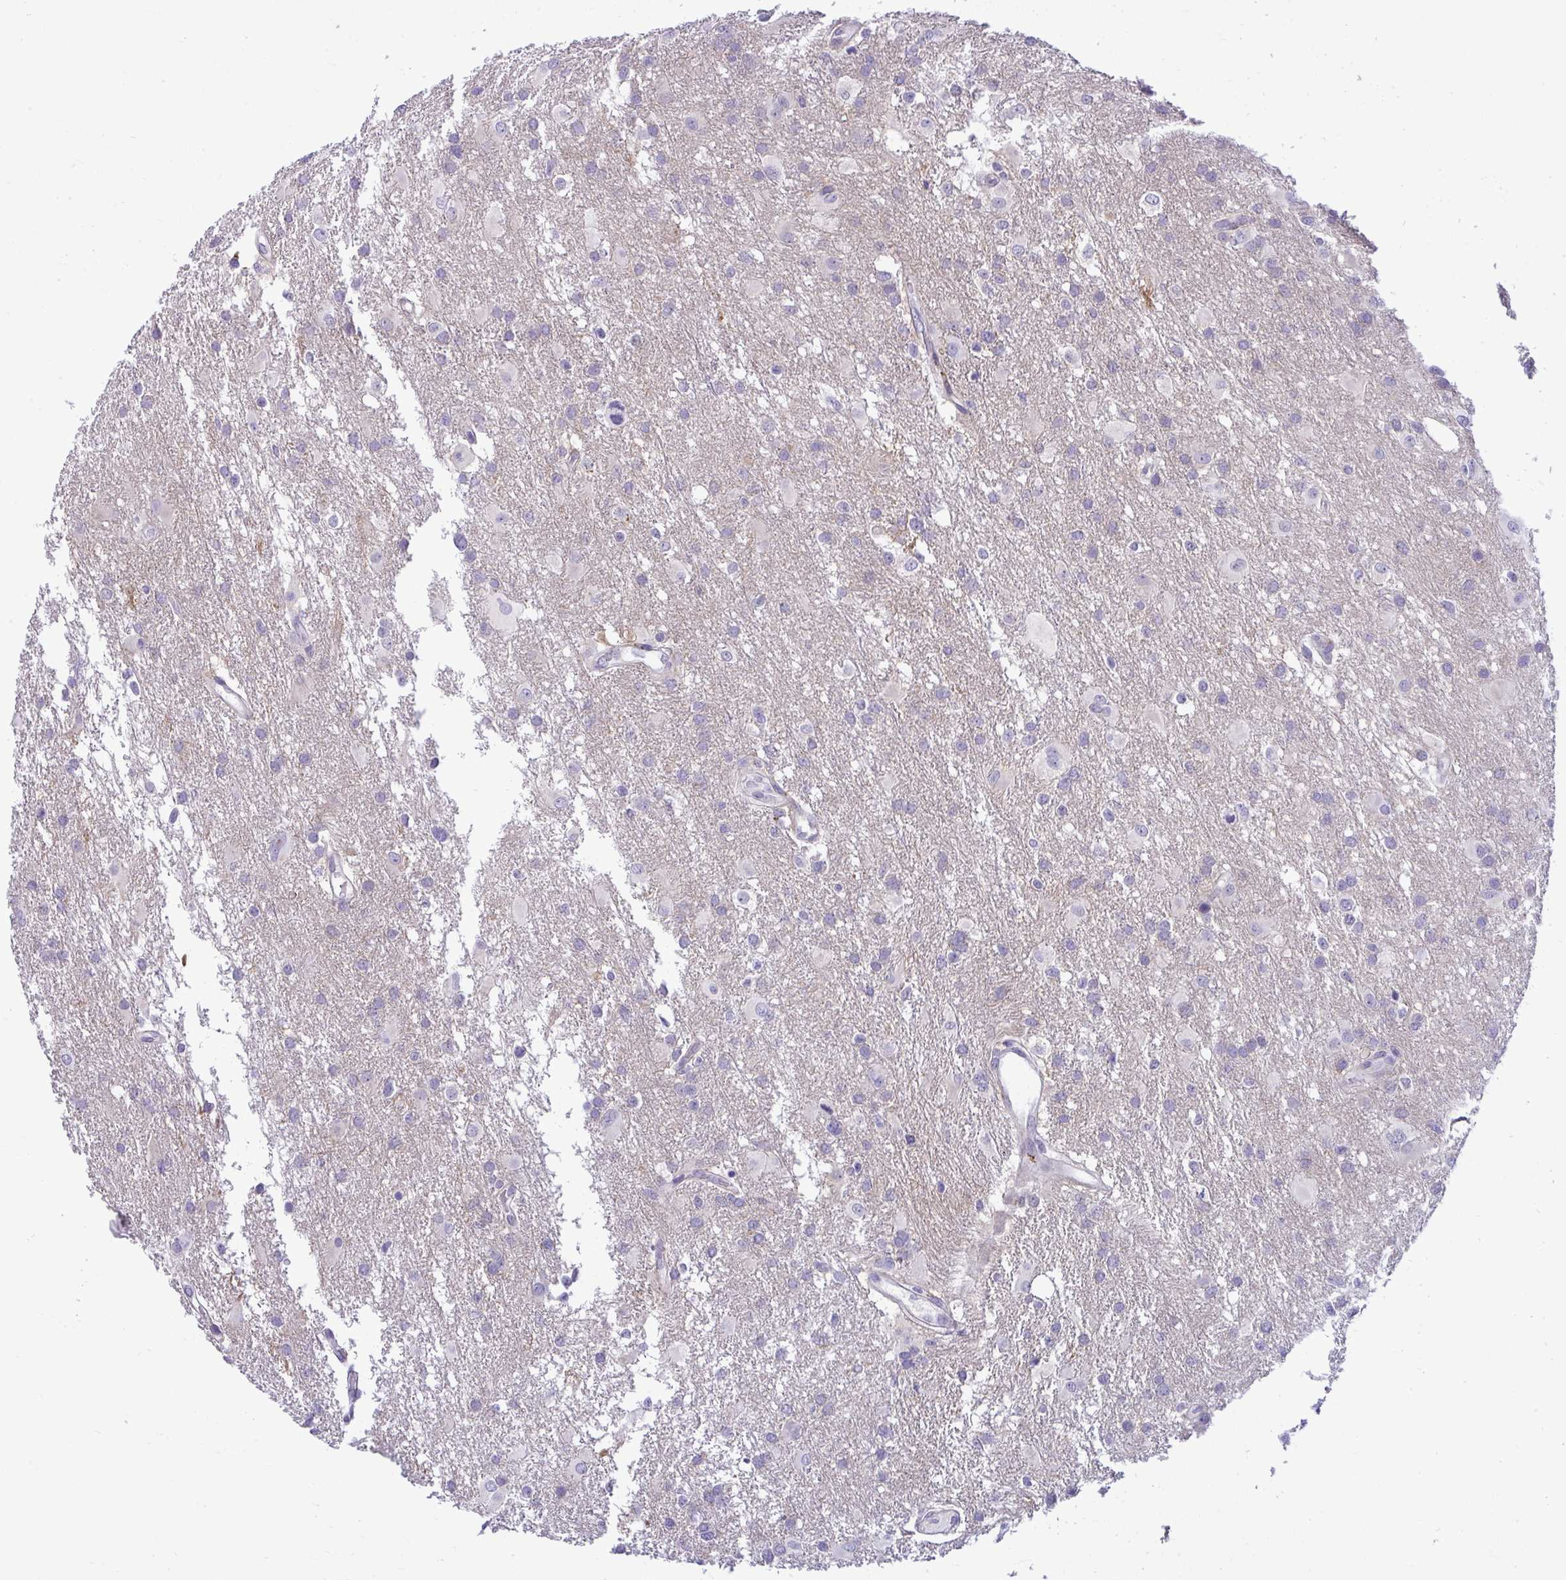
{"staining": {"intensity": "negative", "quantity": "none", "location": "none"}, "tissue": "glioma", "cell_type": "Tumor cells", "image_type": "cancer", "snomed": [{"axis": "morphology", "description": "Glioma, malignant, High grade"}, {"axis": "topography", "description": "Brain"}], "caption": "The histopathology image demonstrates no staining of tumor cells in malignant glioma (high-grade).", "gene": "DTX4", "patient": {"sex": "male", "age": 53}}